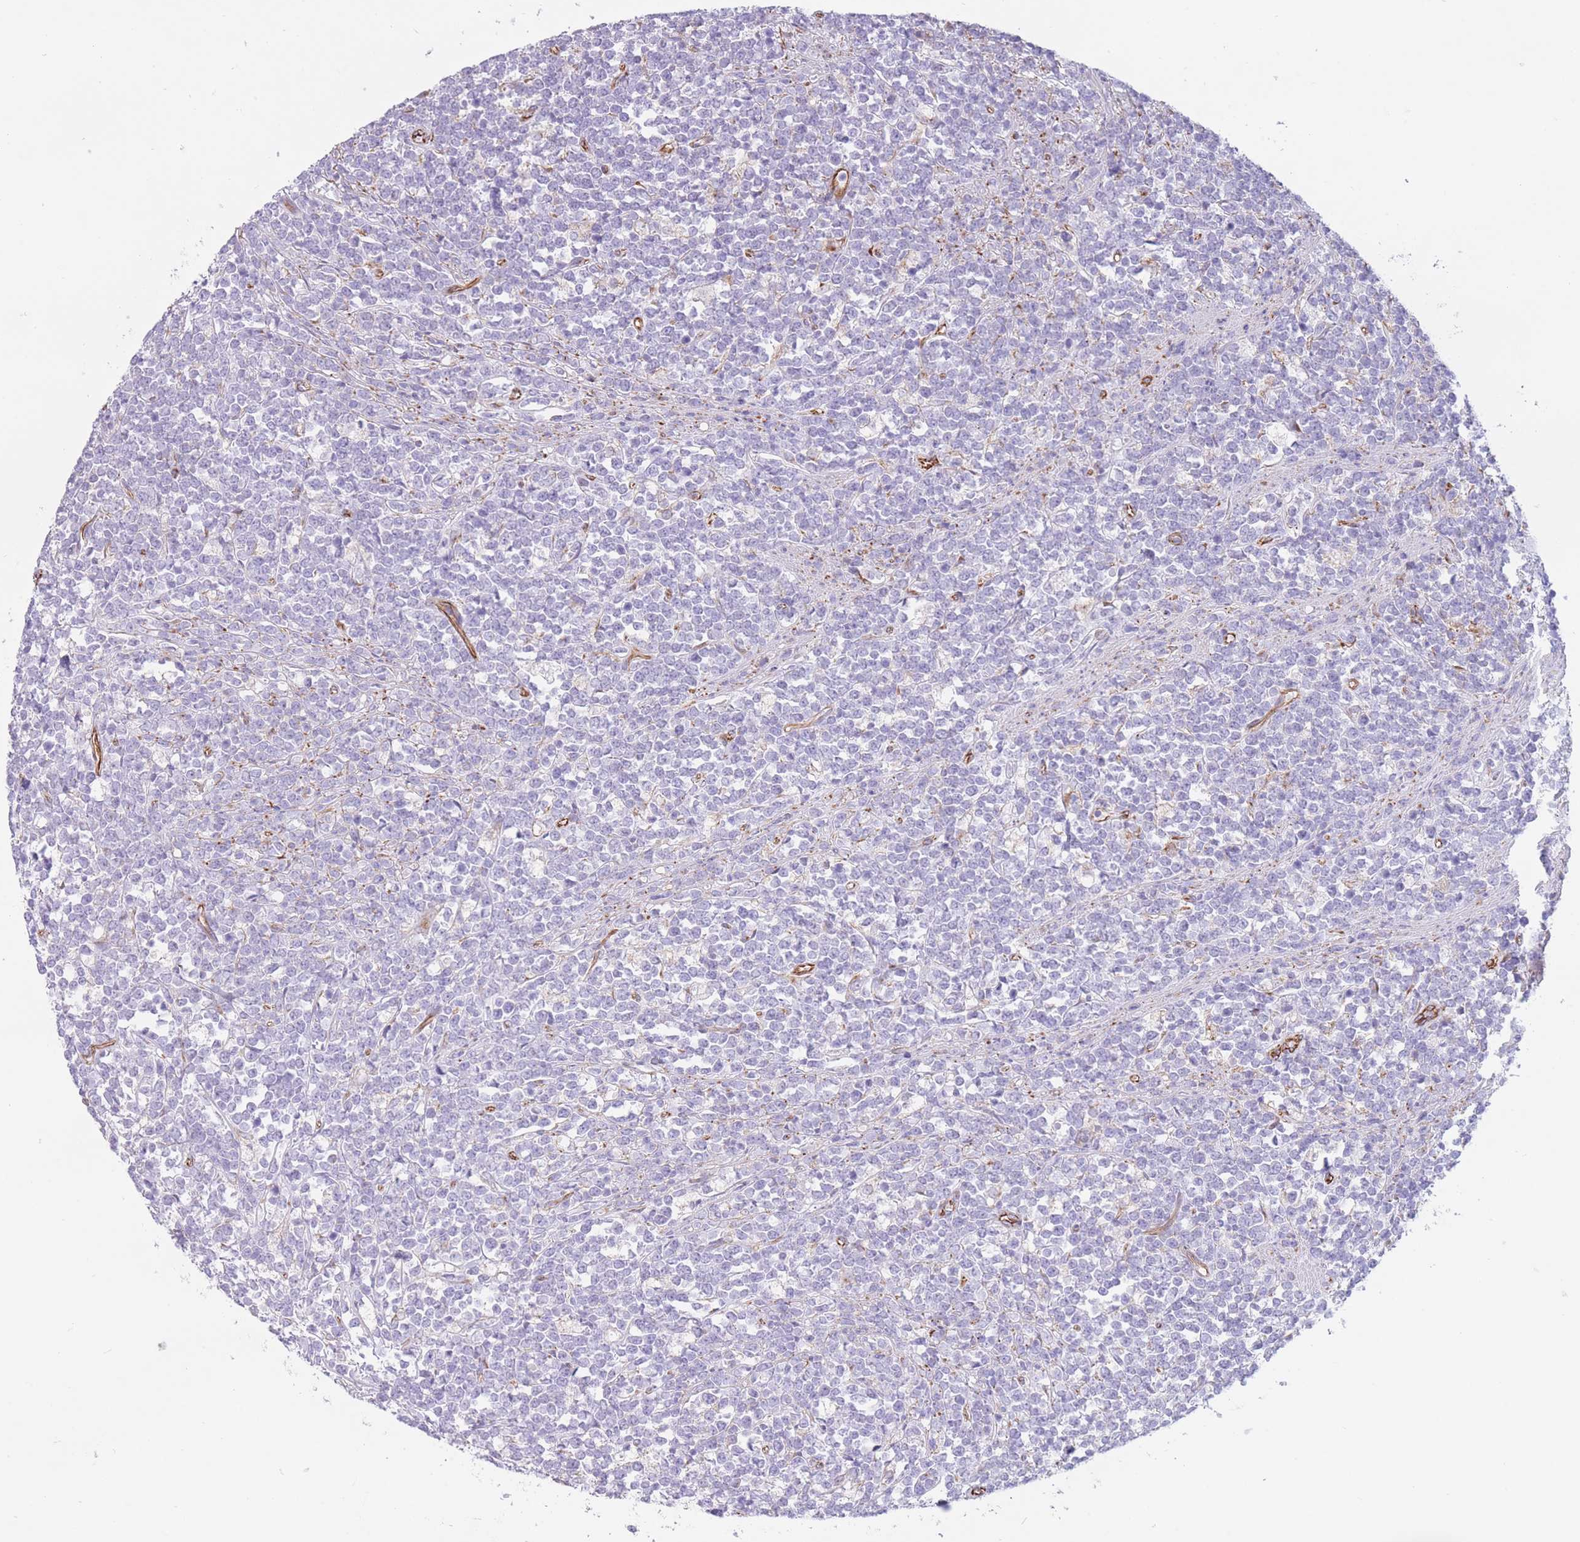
{"staining": {"intensity": "negative", "quantity": "none", "location": "none"}, "tissue": "lymphoma", "cell_type": "Tumor cells", "image_type": "cancer", "snomed": [{"axis": "morphology", "description": "Malignant lymphoma, non-Hodgkin's type, High grade"}, {"axis": "topography", "description": "Small intestine"}, {"axis": "topography", "description": "Colon"}], "caption": "The micrograph exhibits no significant positivity in tumor cells of high-grade malignant lymphoma, non-Hodgkin's type. (Brightfield microscopy of DAB (3,3'-diaminobenzidine) immunohistochemistry at high magnification).", "gene": "PTCD1", "patient": {"sex": "male", "age": 8}}